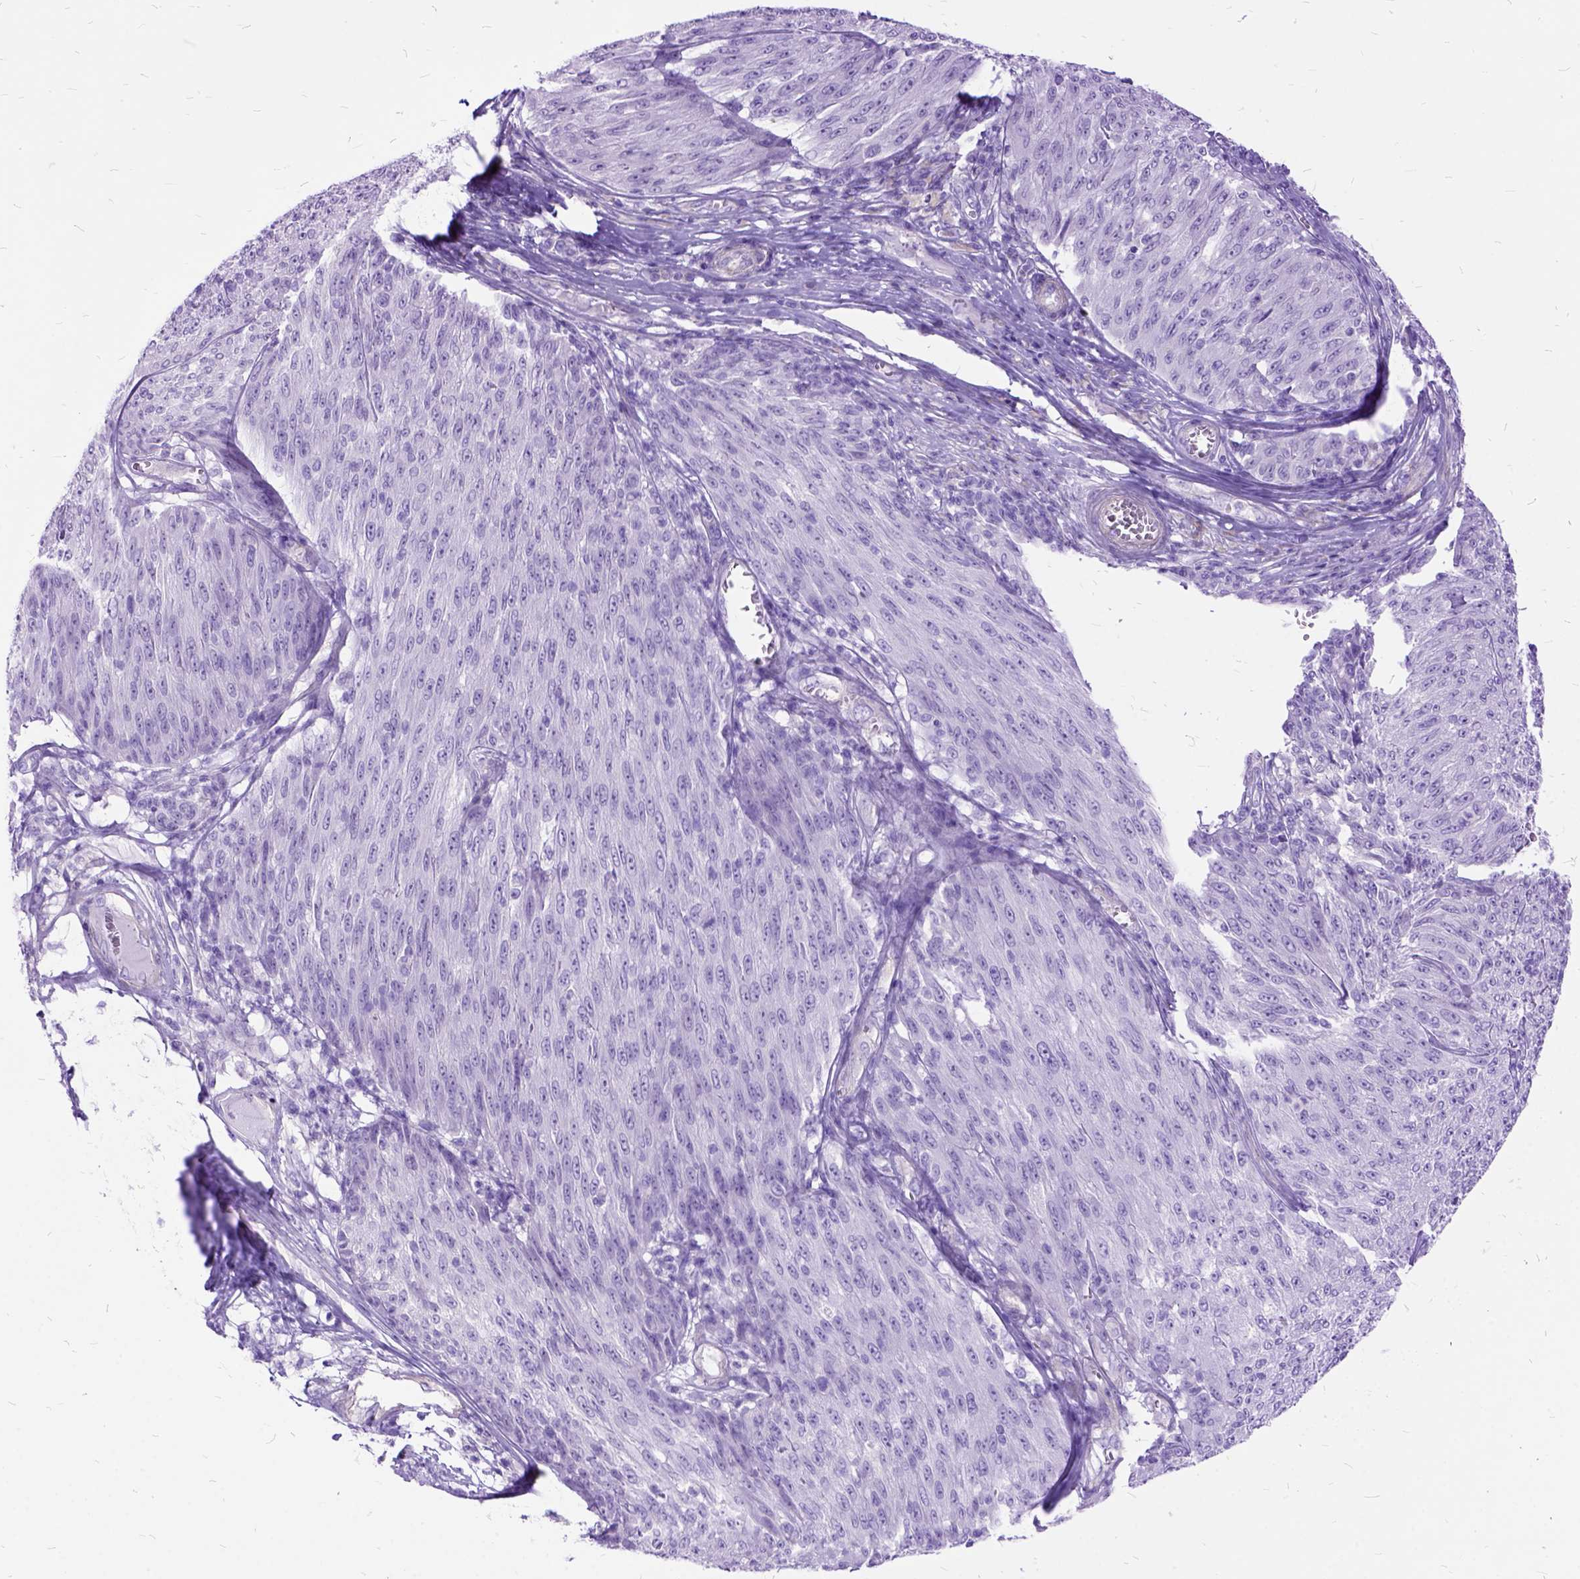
{"staining": {"intensity": "negative", "quantity": "none", "location": "none"}, "tissue": "melanoma", "cell_type": "Tumor cells", "image_type": "cancer", "snomed": [{"axis": "morphology", "description": "Malignant melanoma, NOS"}, {"axis": "topography", "description": "Skin"}], "caption": "High magnification brightfield microscopy of malignant melanoma stained with DAB (3,3'-diaminobenzidine) (brown) and counterstained with hematoxylin (blue): tumor cells show no significant expression.", "gene": "ARL9", "patient": {"sex": "male", "age": 85}}